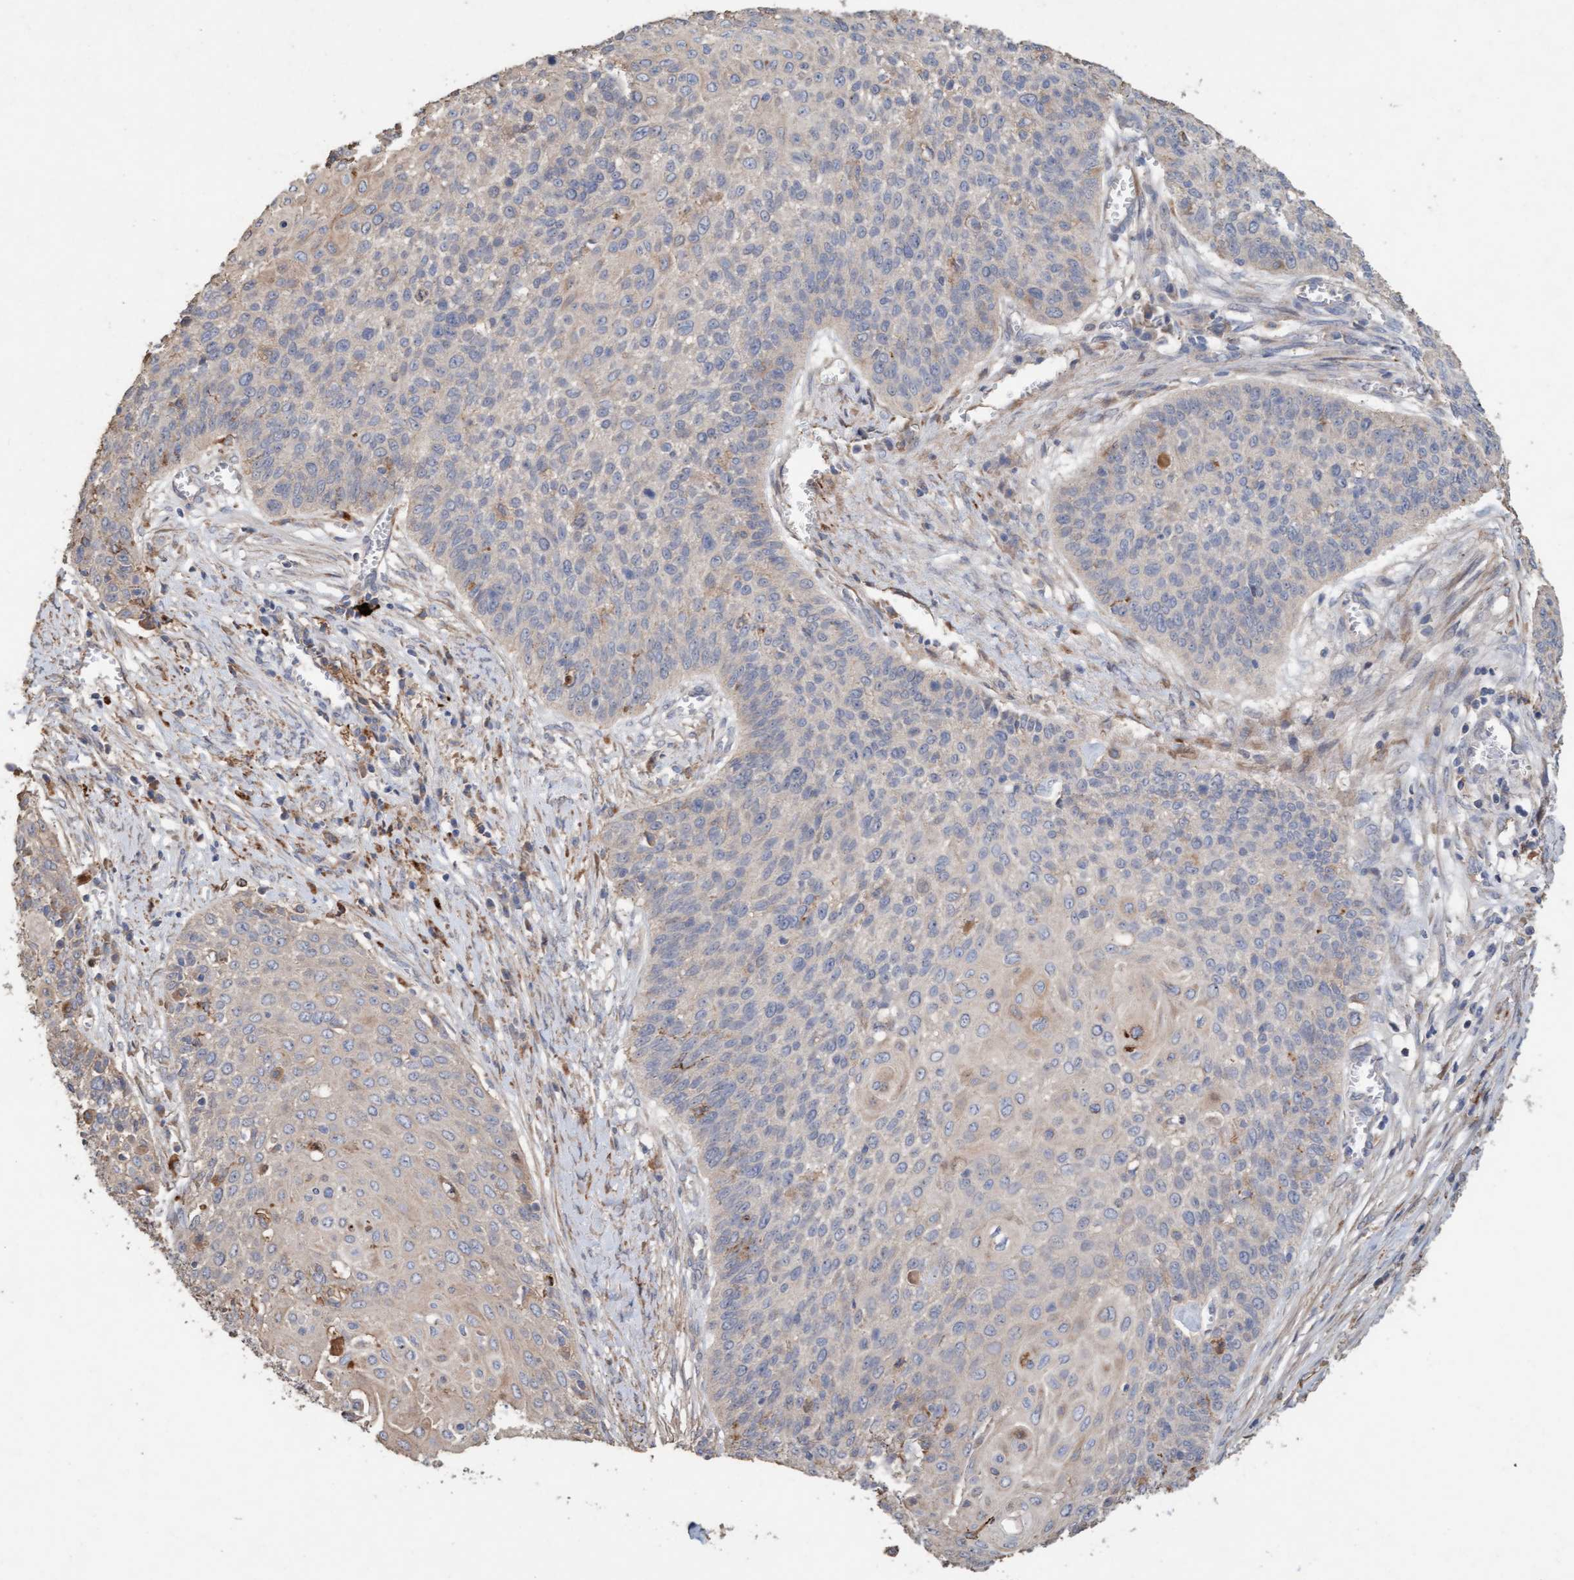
{"staining": {"intensity": "negative", "quantity": "none", "location": "none"}, "tissue": "cervical cancer", "cell_type": "Tumor cells", "image_type": "cancer", "snomed": [{"axis": "morphology", "description": "Squamous cell carcinoma, NOS"}, {"axis": "topography", "description": "Cervix"}], "caption": "An immunohistochemistry (IHC) histopathology image of cervical cancer (squamous cell carcinoma) is shown. There is no staining in tumor cells of cervical cancer (squamous cell carcinoma).", "gene": "LONRF1", "patient": {"sex": "female", "age": 39}}